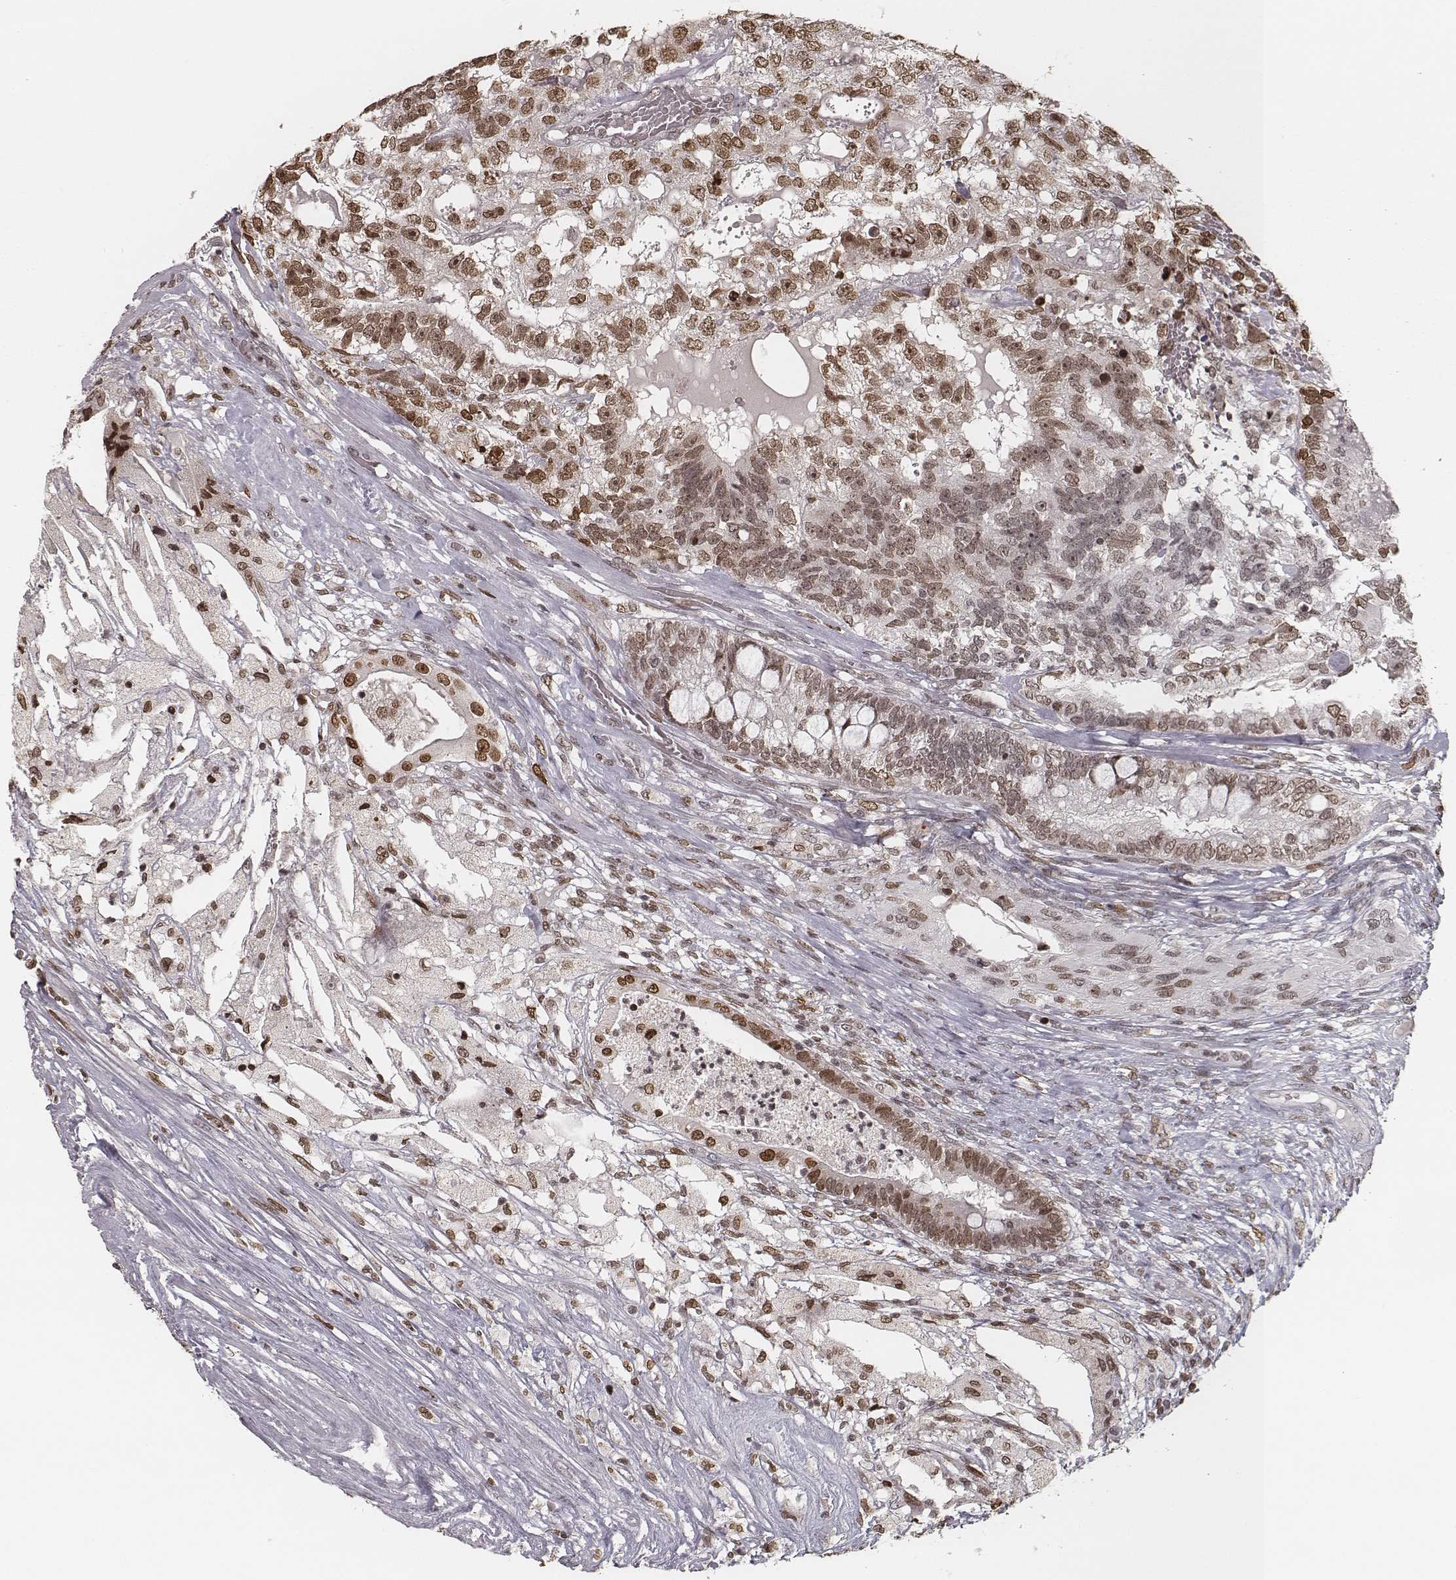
{"staining": {"intensity": "strong", "quantity": ">75%", "location": "nuclear"}, "tissue": "testis cancer", "cell_type": "Tumor cells", "image_type": "cancer", "snomed": [{"axis": "morphology", "description": "Seminoma, NOS"}, {"axis": "morphology", "description": "Carcinoma, Embryonal, NOS"}, {"axis": "topography", "description": "Testis"}], "caption": "Immunohistochemical staining of human testis embryonal carcinoma demonstrates strong nuclear protein expression in about >75% of tumor cells.", "gene": "HMGA2", "patient": {"sex": "male", "age": 41}}